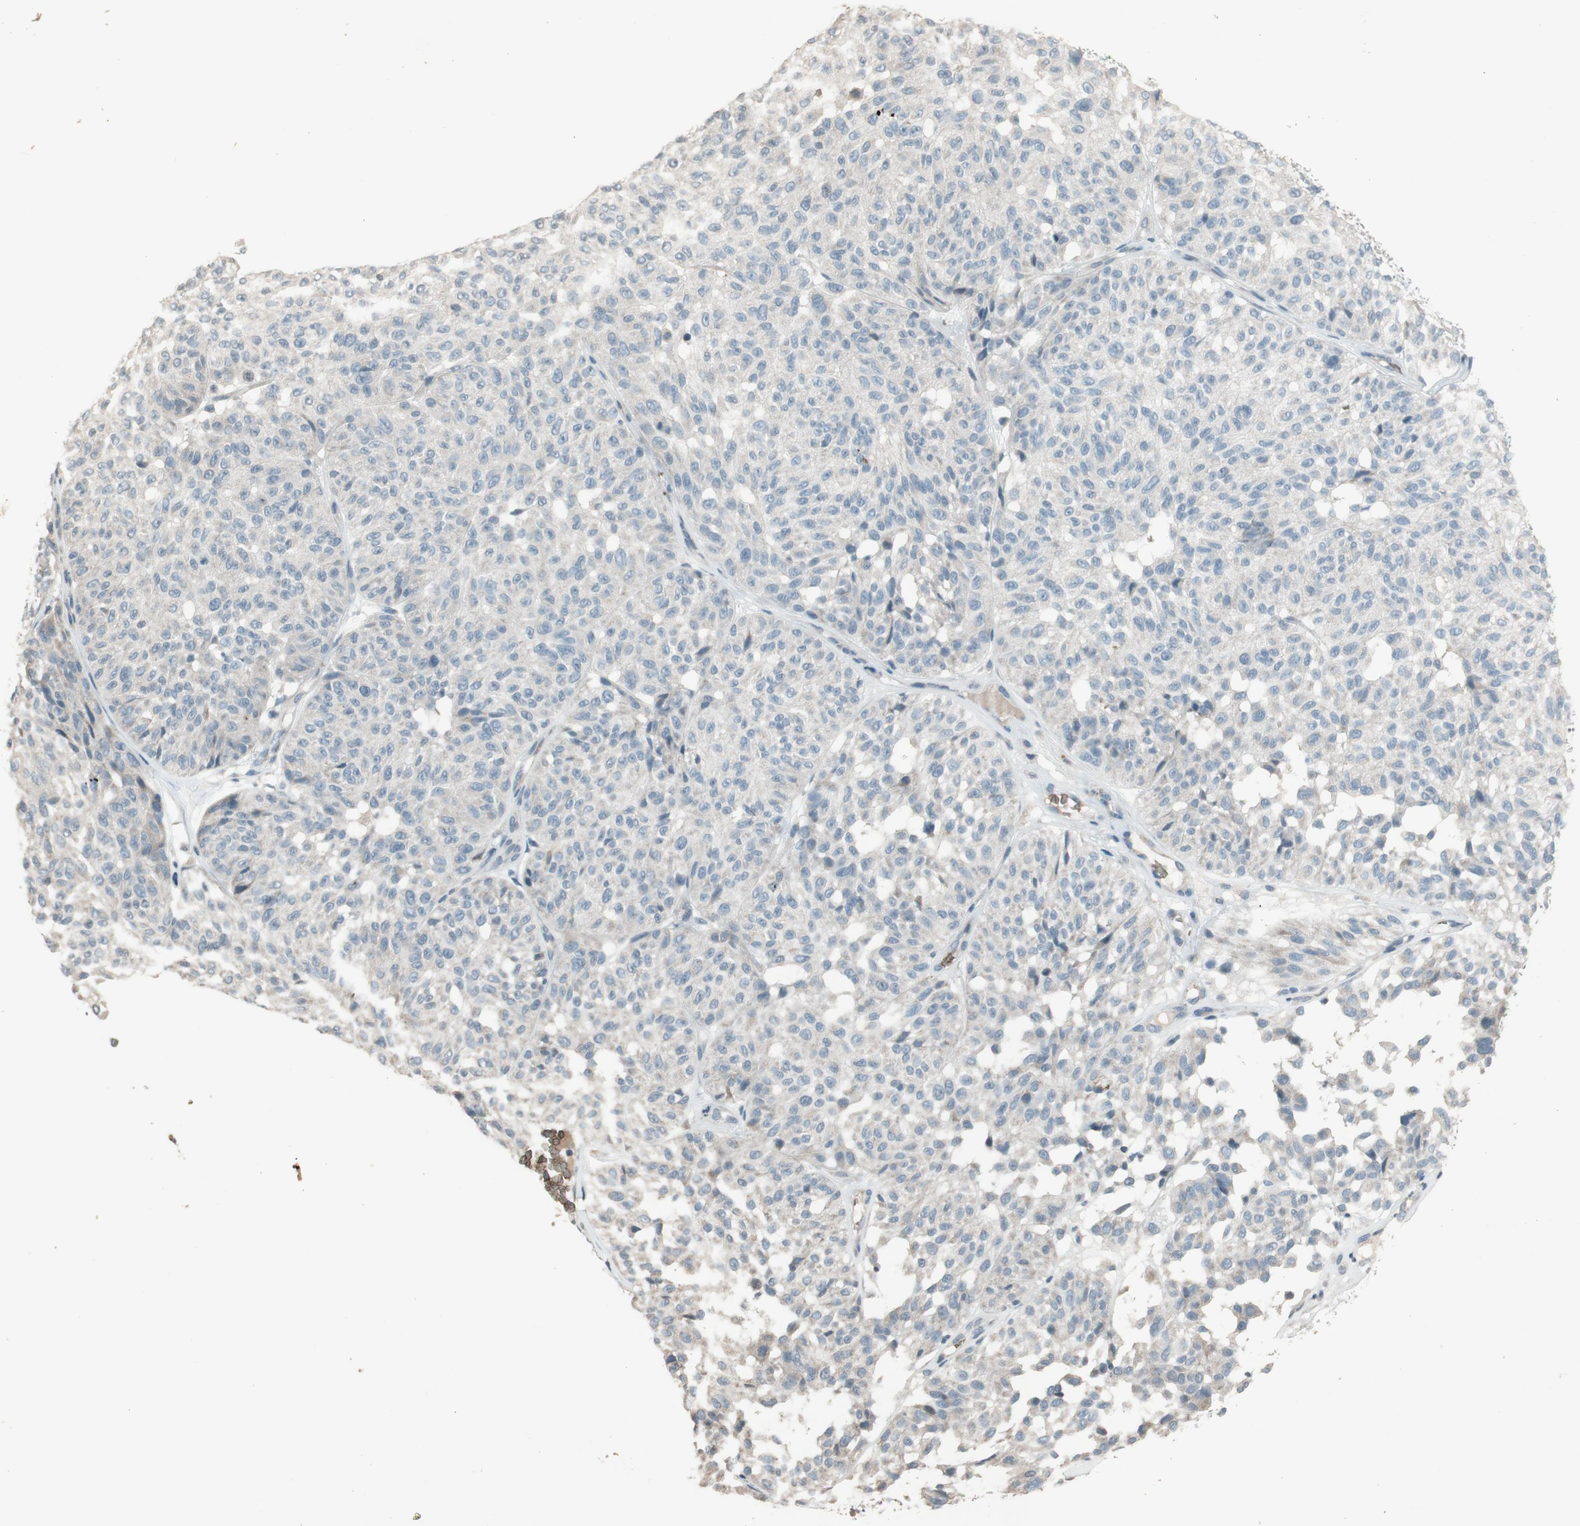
{"staining": {"intensity": "negative", "quantity": "none", "location": "none"}, "tissue": "melanoma", "cell_type": "Tumor cells", "image_type": "cancer", "snomed": [{"axis": "morphology", "description": "Malignant melanoma, NOS"}, {"axis": "topography", "description": "Skin"}], "caption": "Human melanoma stained for a protein using immunohistochemistry exhibits no positivity in tumor cells.", "gene": "GYPC", "patient": {"sex": "female", "age": 46}}